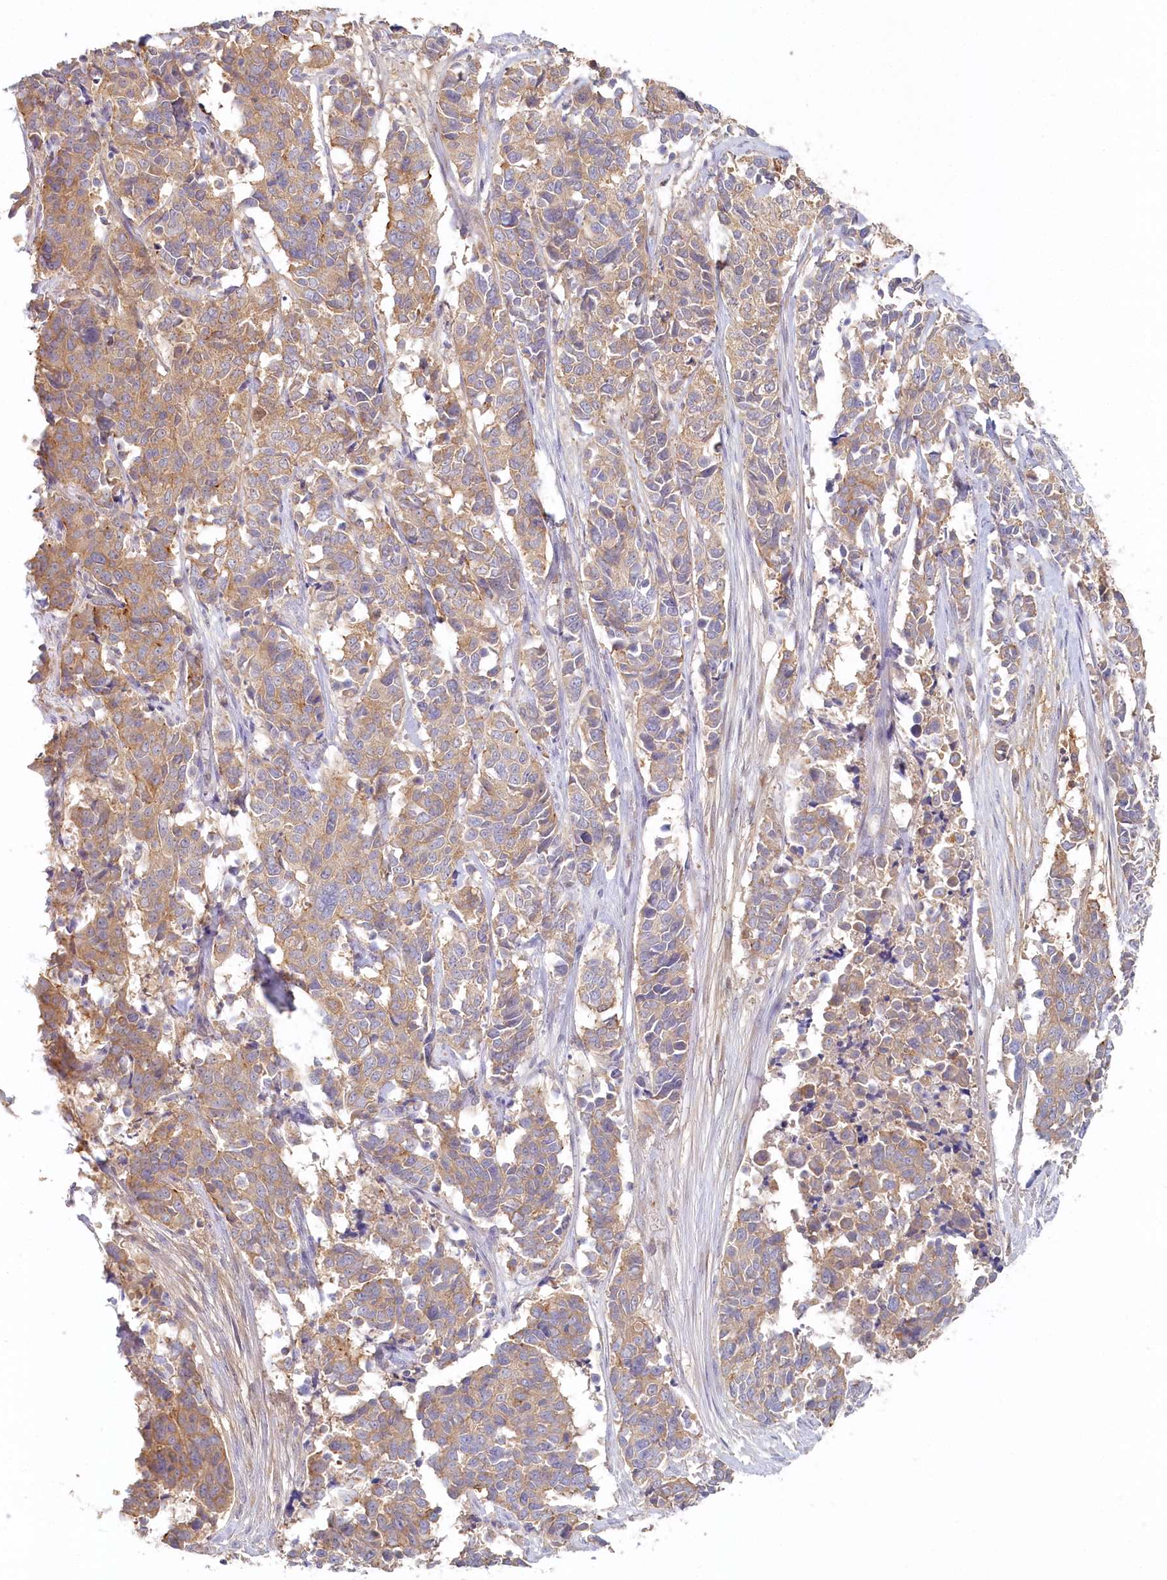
{"staining": {"intensity": "weak", "quantity": ">75%", "location": "cytoplasmic/membranous"}, "tissue": "cervical cancer", "cell_type": "Tumor cells", "image_type": "cancer", "snomed": [{"axis": "morphology", "description": "Normal tissue, NOS"}, {"axis": "morphology", "description": "Squamous cell carcinoma, NOS"}, {"axis": "topography", "description": "Cervix"}], "caption": "A high-resolution image shows immunohistochemistry staining of cervical cancer, which demonstrates weak cytoplasmic/membranous staining in about >75% of tumor cells.", "gene": "VSIG1", "patient": {"sex": "female", "age": 35}}